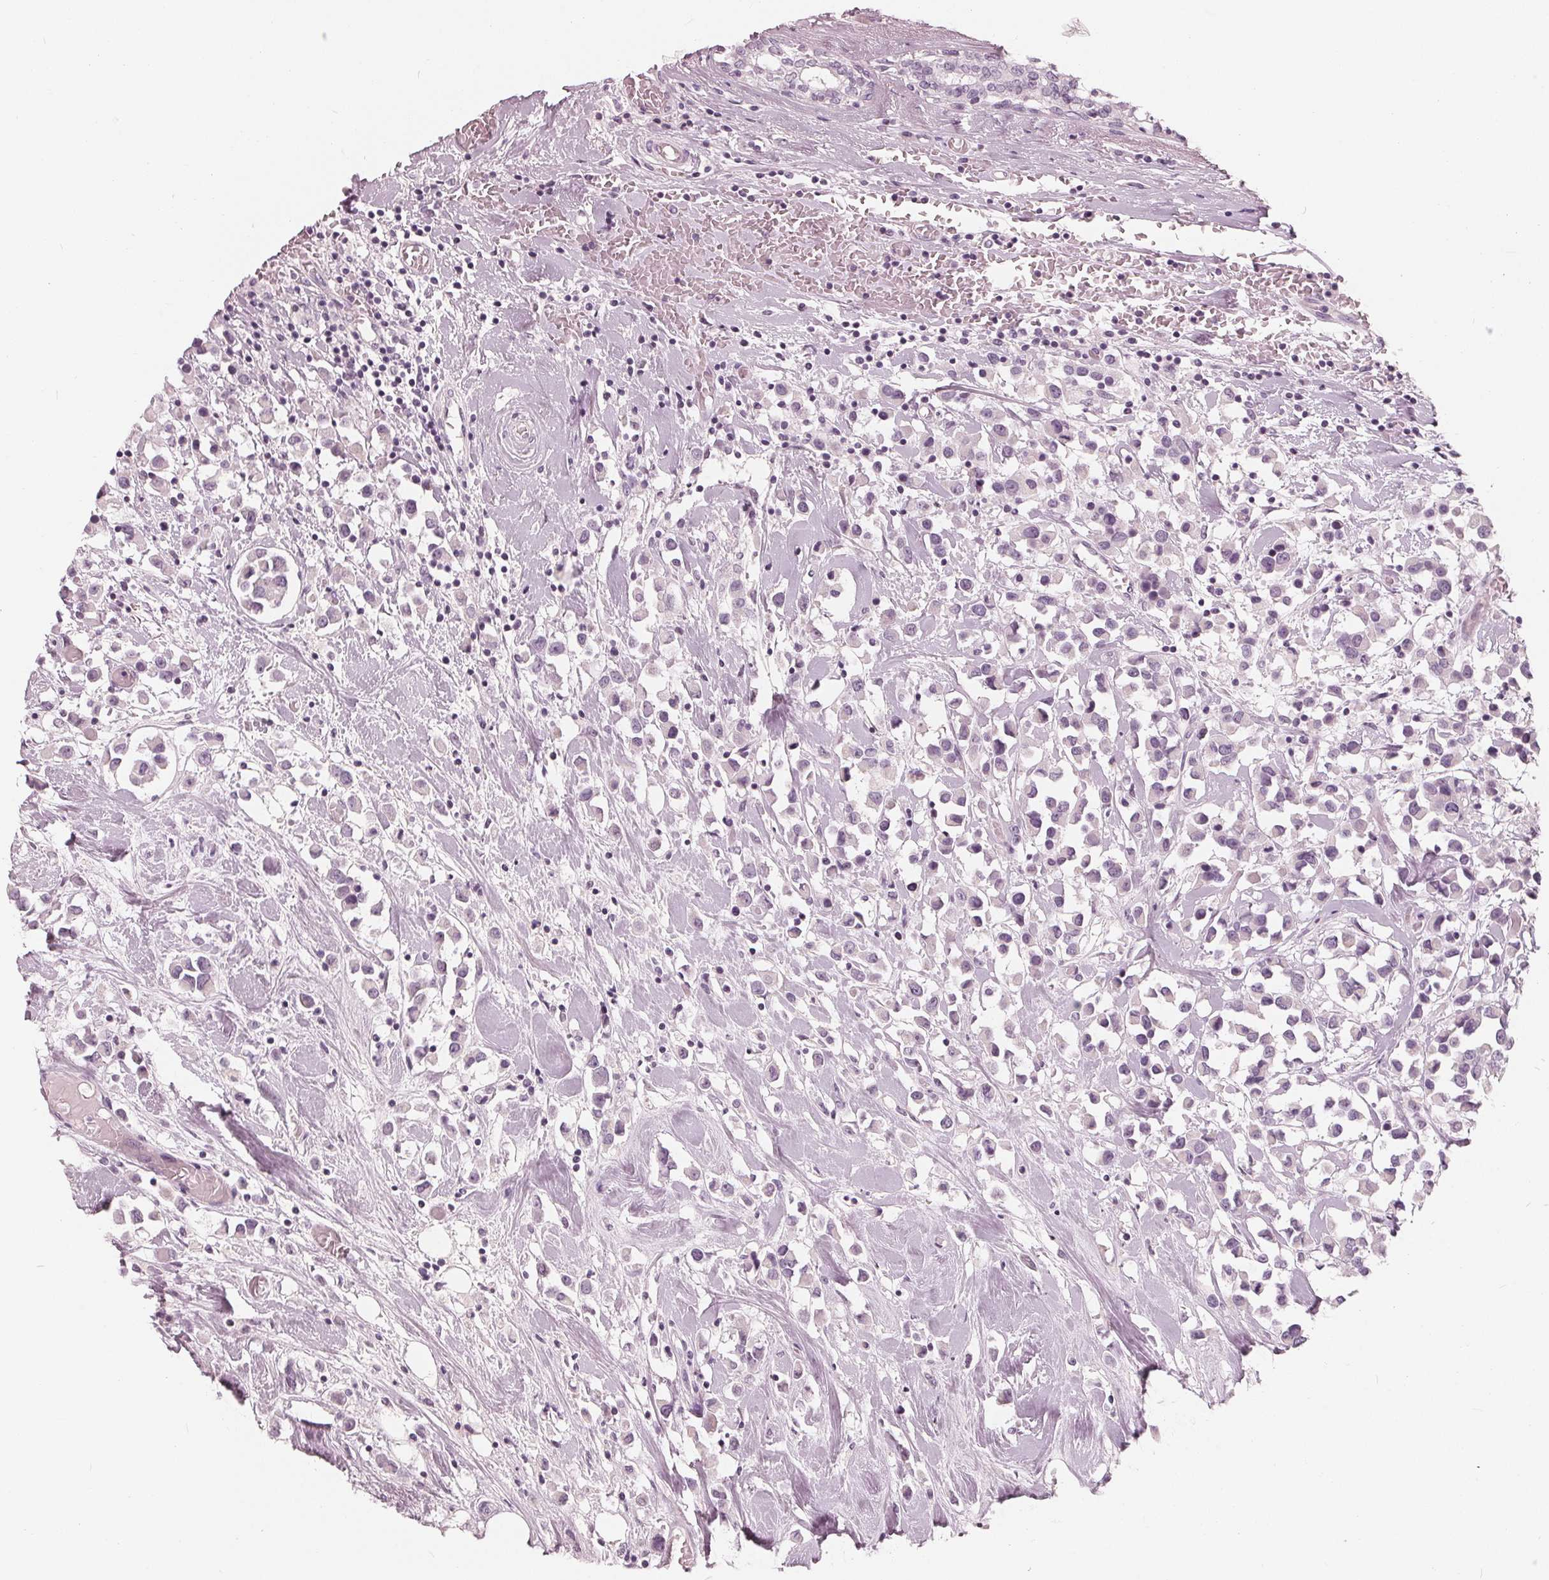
{"staining": {"intensity": "negative", "quantity": "none", "location": "none"}, "tissue": "breast cancer", "cell_type": "Tumor cells", "image_type": "cancer", "snomed": [{"axis": "morphology", "description": "Duct carcinoma"}, {"axis": "topography", "description": "Breast"}], "caption": "Immunohistochemistry (IHC) photomicrograph of breast intraductal carcinoma stained for a protein (brown), which reveals no staining in tumor cells.", "gene": "SAT2", "patient": {"sex": "female", "age": 61}}